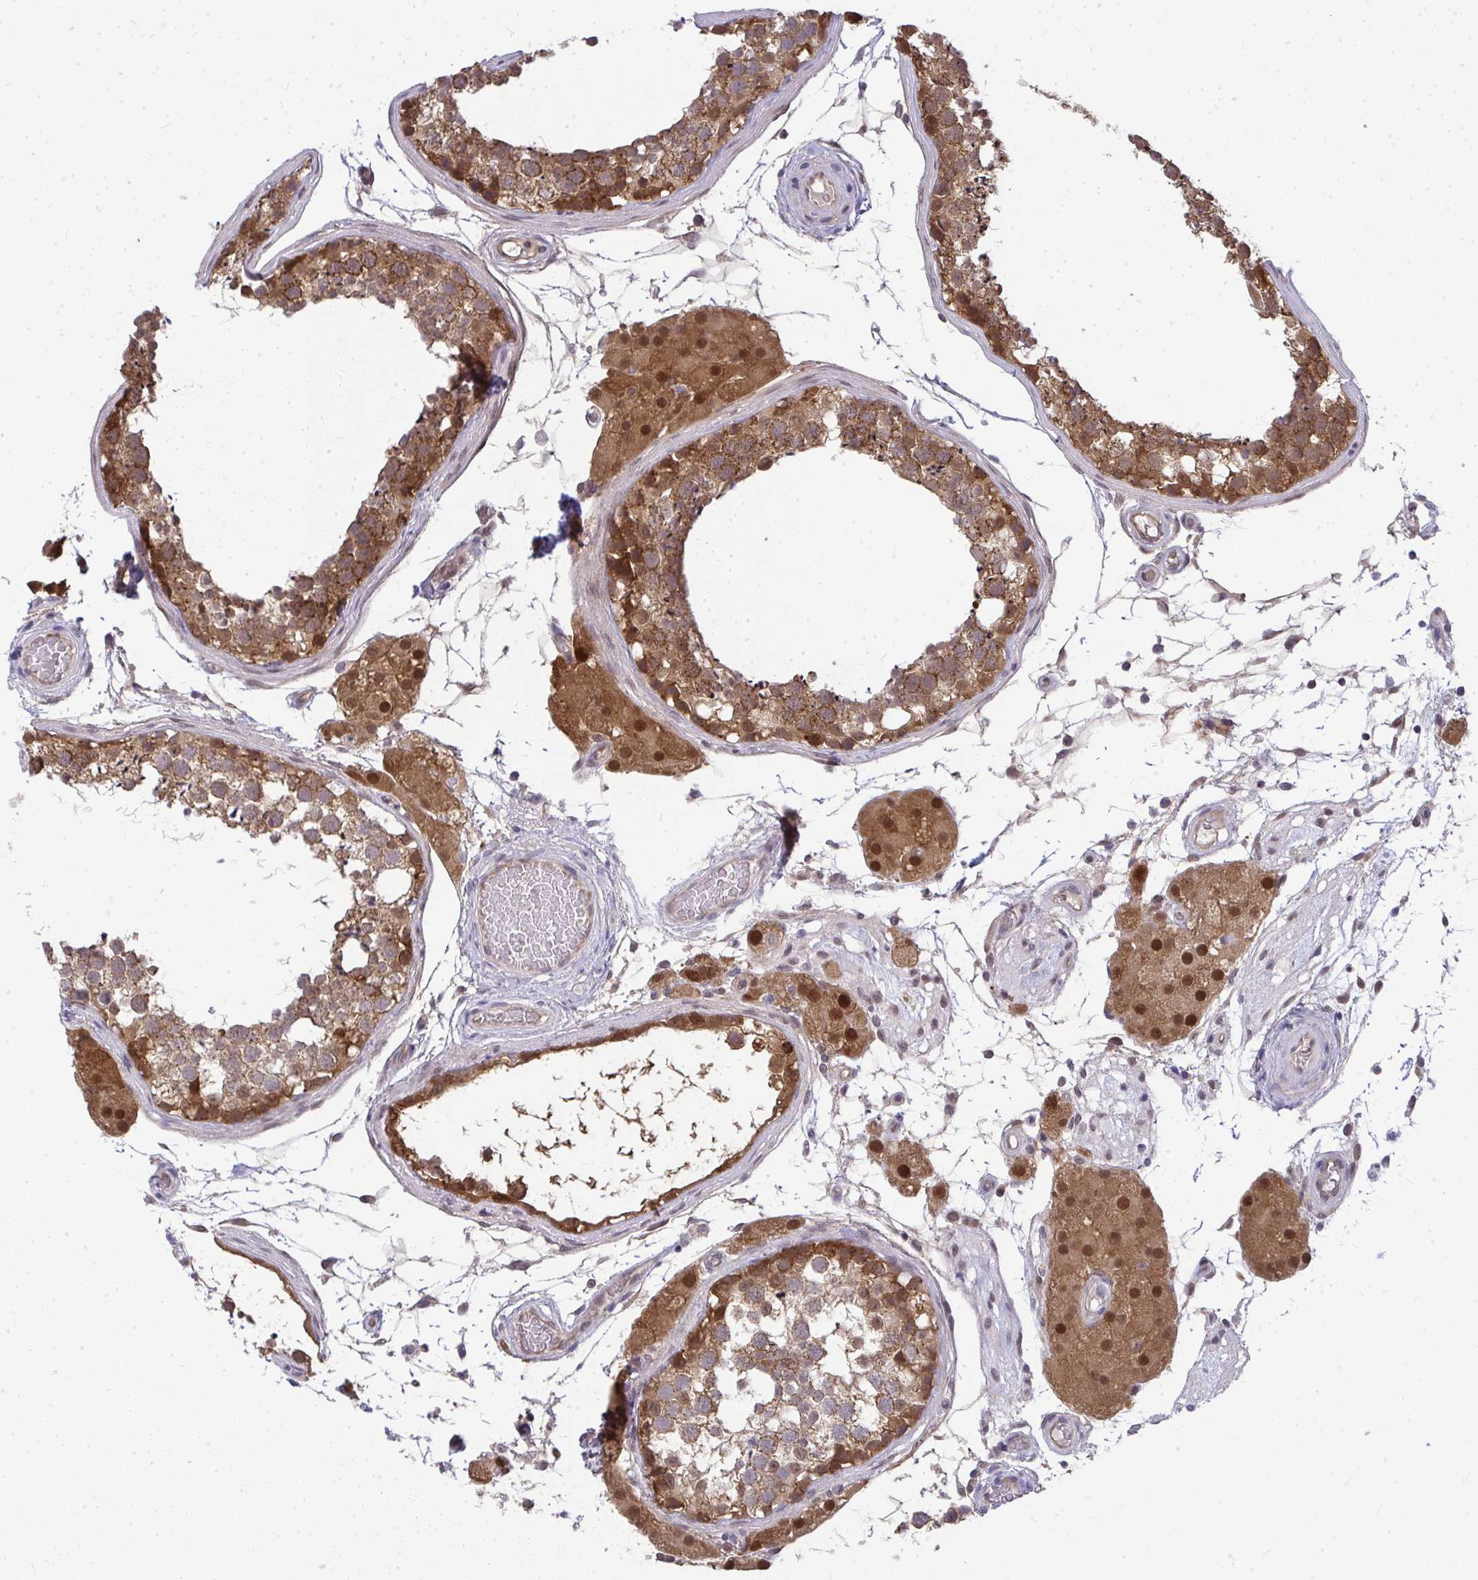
{"staining": {"intensity": "moderate", "quantity": ">75%", "location": "cytoplasmic/membranous"}, "tissue": "testis", "cell_type": "Cells in seminiferous ducts", "image_type": "normal", "snomed": [{"axis": "morphology", "description": "Normal tissue, NOS"}, {"axis": "morphology", "description": "Seminoma, NOS"}, {"axis": "topography", "description": "Testis"}], "caption": "High-power microscopy captured an immunohistochemistry image of normal testis, revealing moderate cytoplasmic/membranous expression in approximately >75% of cells in seminiferous ducts. The protein of interest is shown in brown color, while the nuclei are stained blue.", "gene": "HDHD2", "patient": {"sex": "male", "age": 65}}